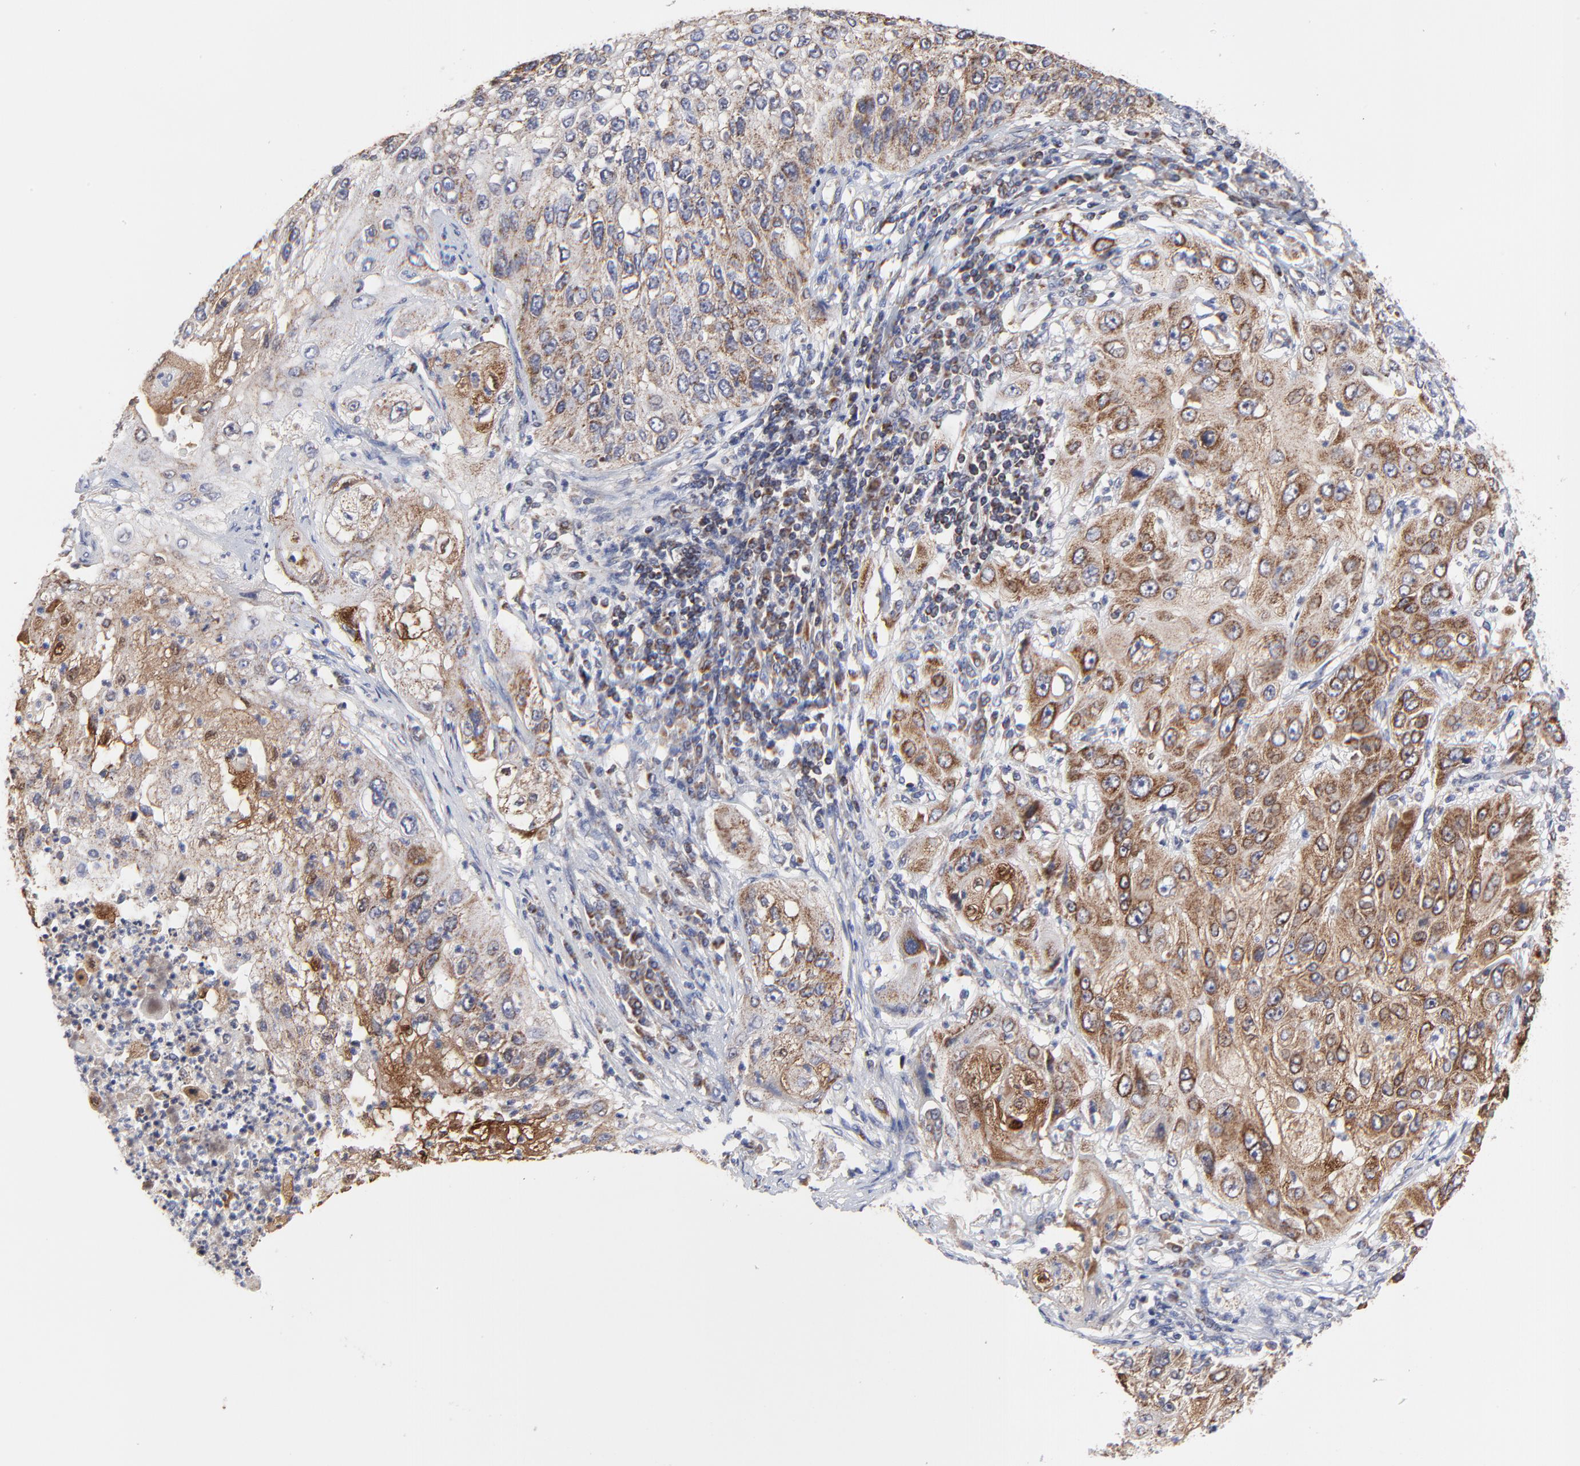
{"staining": {"intensity": "moderate", "quantity": "25%-75%", "location": "cytoplasmic/membranous"}, "tissue": "lung cancer", "cell_type": "Tumor cells", "image_type": "cancer", "snomed": [{"axis": "morphology", "description": "Inflammation, NOS"}, {"axis": "morphology", "description": "Squamous cell carcinoma, NOS"}, {"axis": "topography", "description": "Lymph node"}, {"axis": "topography", "description": "Soft tissue"}, {"axis": "topography", "description": "Lung"}], "caption": "Human squamous cell carcinoma (lung) stained with a protein marker displays moderate staining in tumor cells.", "gene": "ZNF550", "patient": {"sex": "male", "age": 66}}